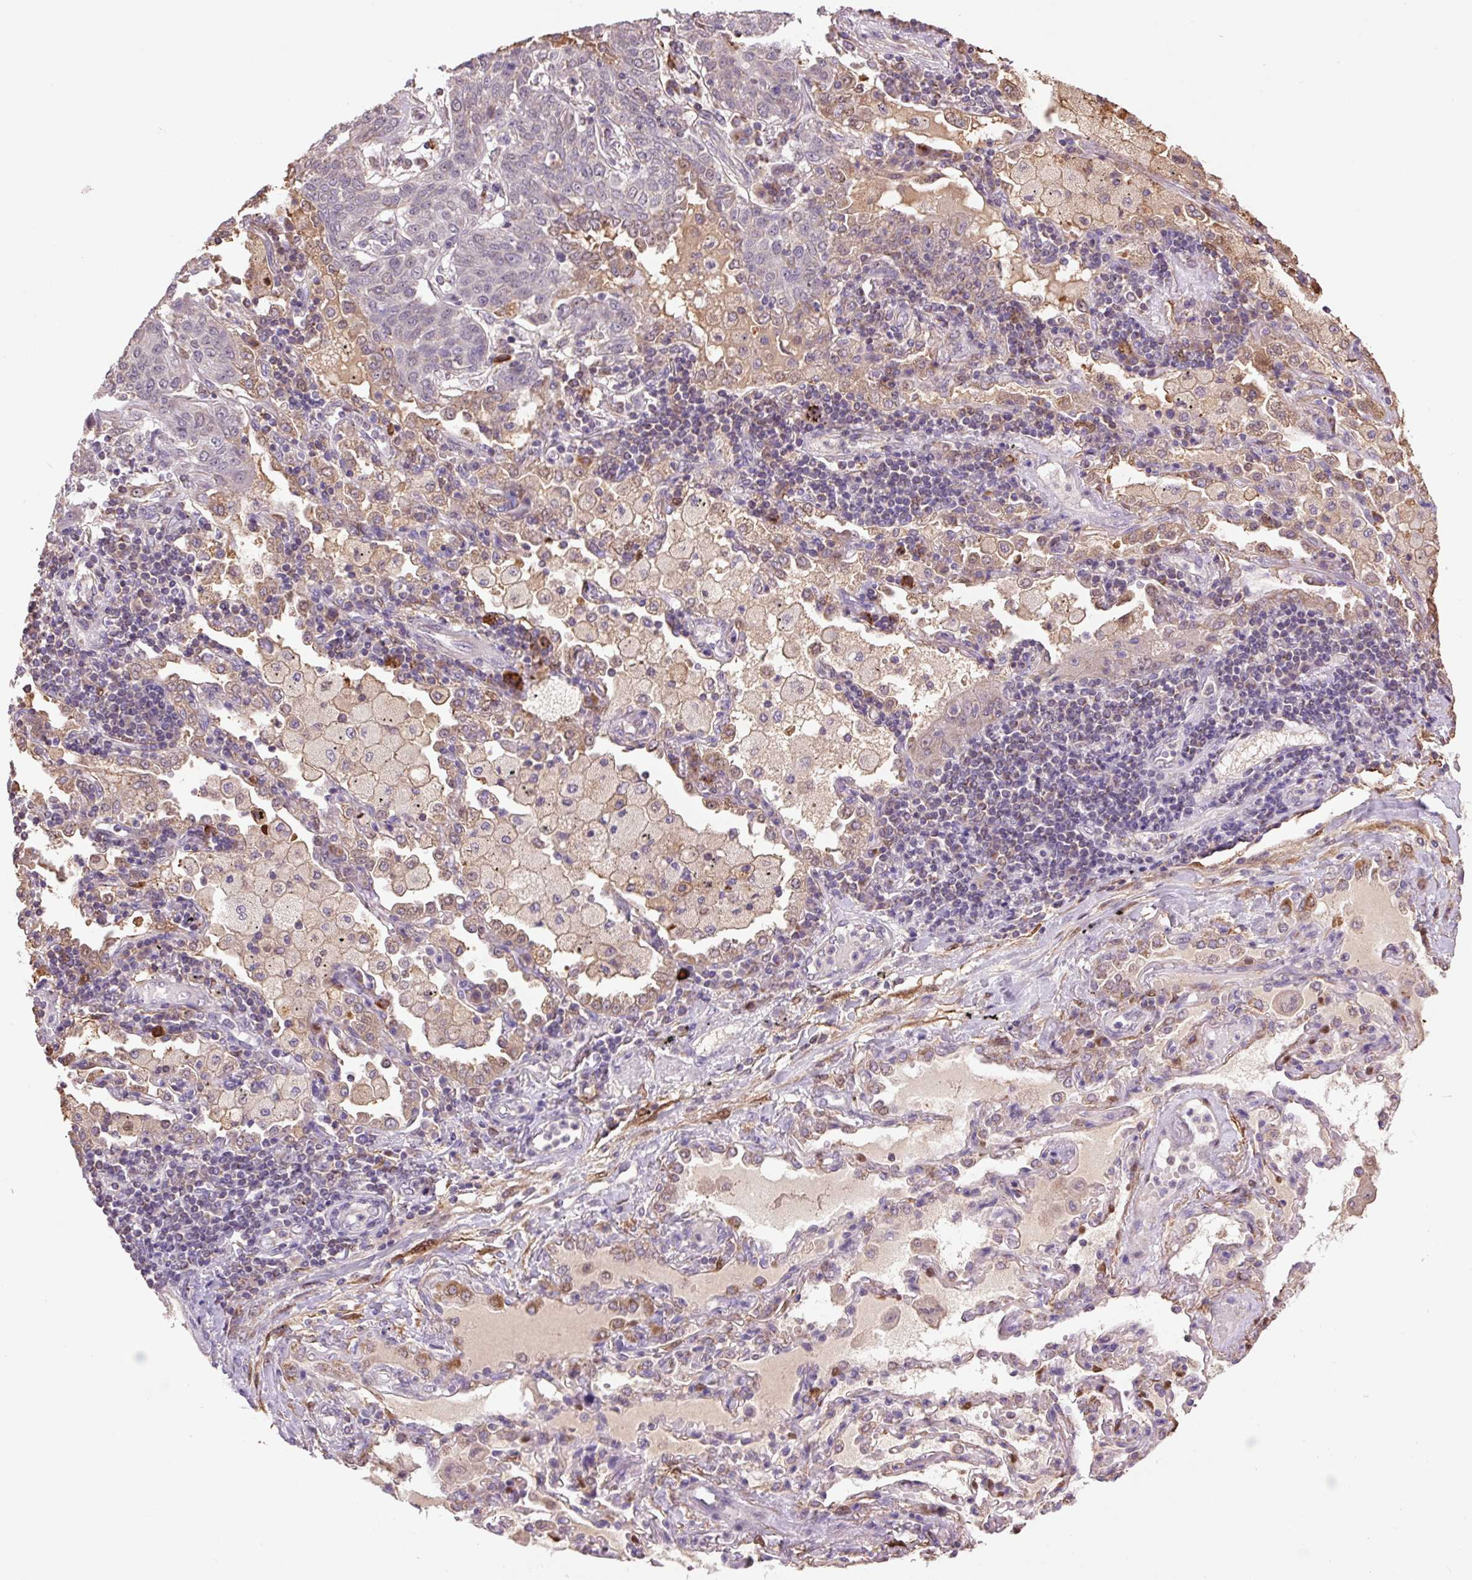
{"staining": {"intensity": "negative", "quantity": "none", "location": "none"}, "tissue": "lung cancer", "cell_type": "Tumor cells", "image_type": "cancer", "snomed": [{"axis": "morphology", "description": "Squamous cell carcinoma, NOS"}, {"axis": "topography", "description": "Lung"}], "caption": "Squamous cell carcinoma (lung) stained for a protein using IHC displays no expression tumor cells.", "gene": "SGF29", "patient": {"sex": "female", "age": 70}}